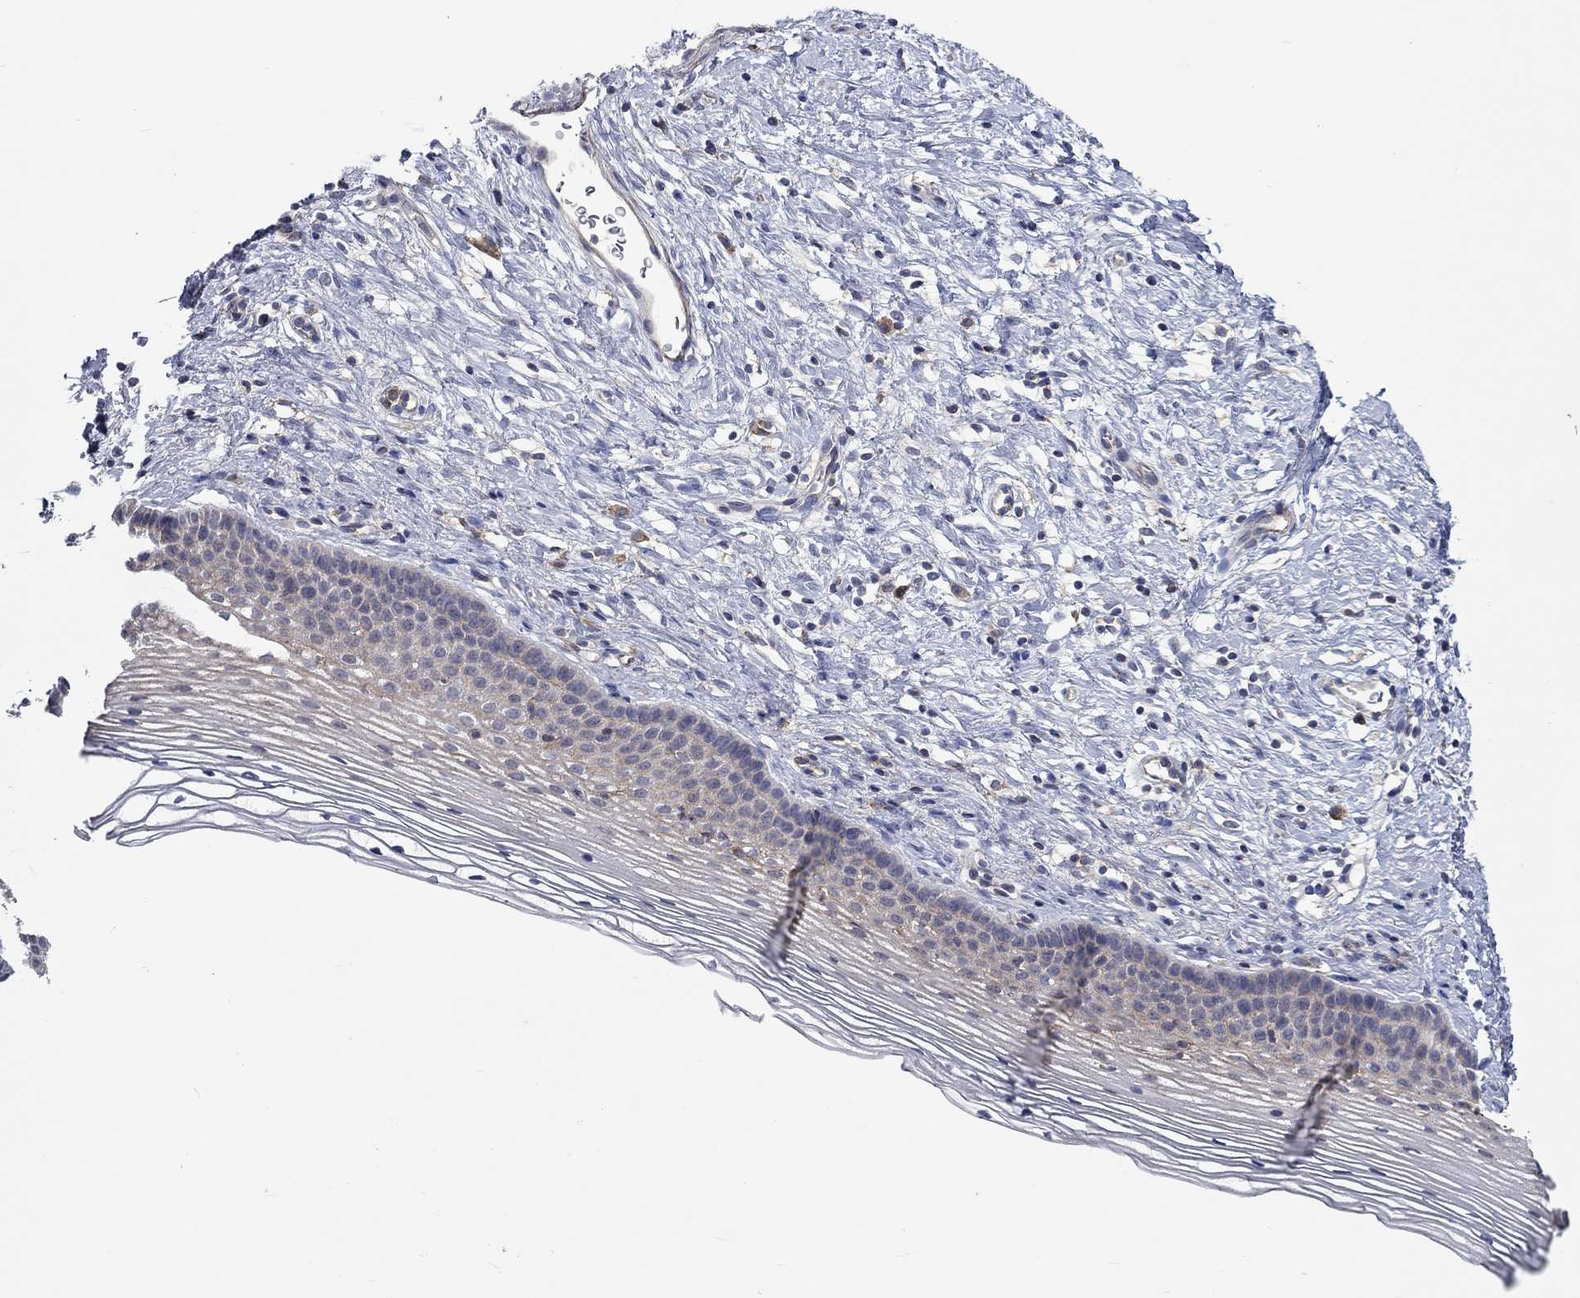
{"staining": {"intensity": "negative", "quantity": "none", "location": "none"}, "tissue": "cervix", "cell_type": "Glandular cells", "image_type": "normal", "snomed": [{"axis": "morphology", "description": "Normal tissue, NOS"}, {"axis": "topography", "description": "Cervix"}], "caption": "Immunohistochemistry photomicrograph of normal cervix stained for a protein (brown), which shows no staining in glandular cells.", "gene": "PCDHGA10", "patient": {"sex": "female", "age": 39}}